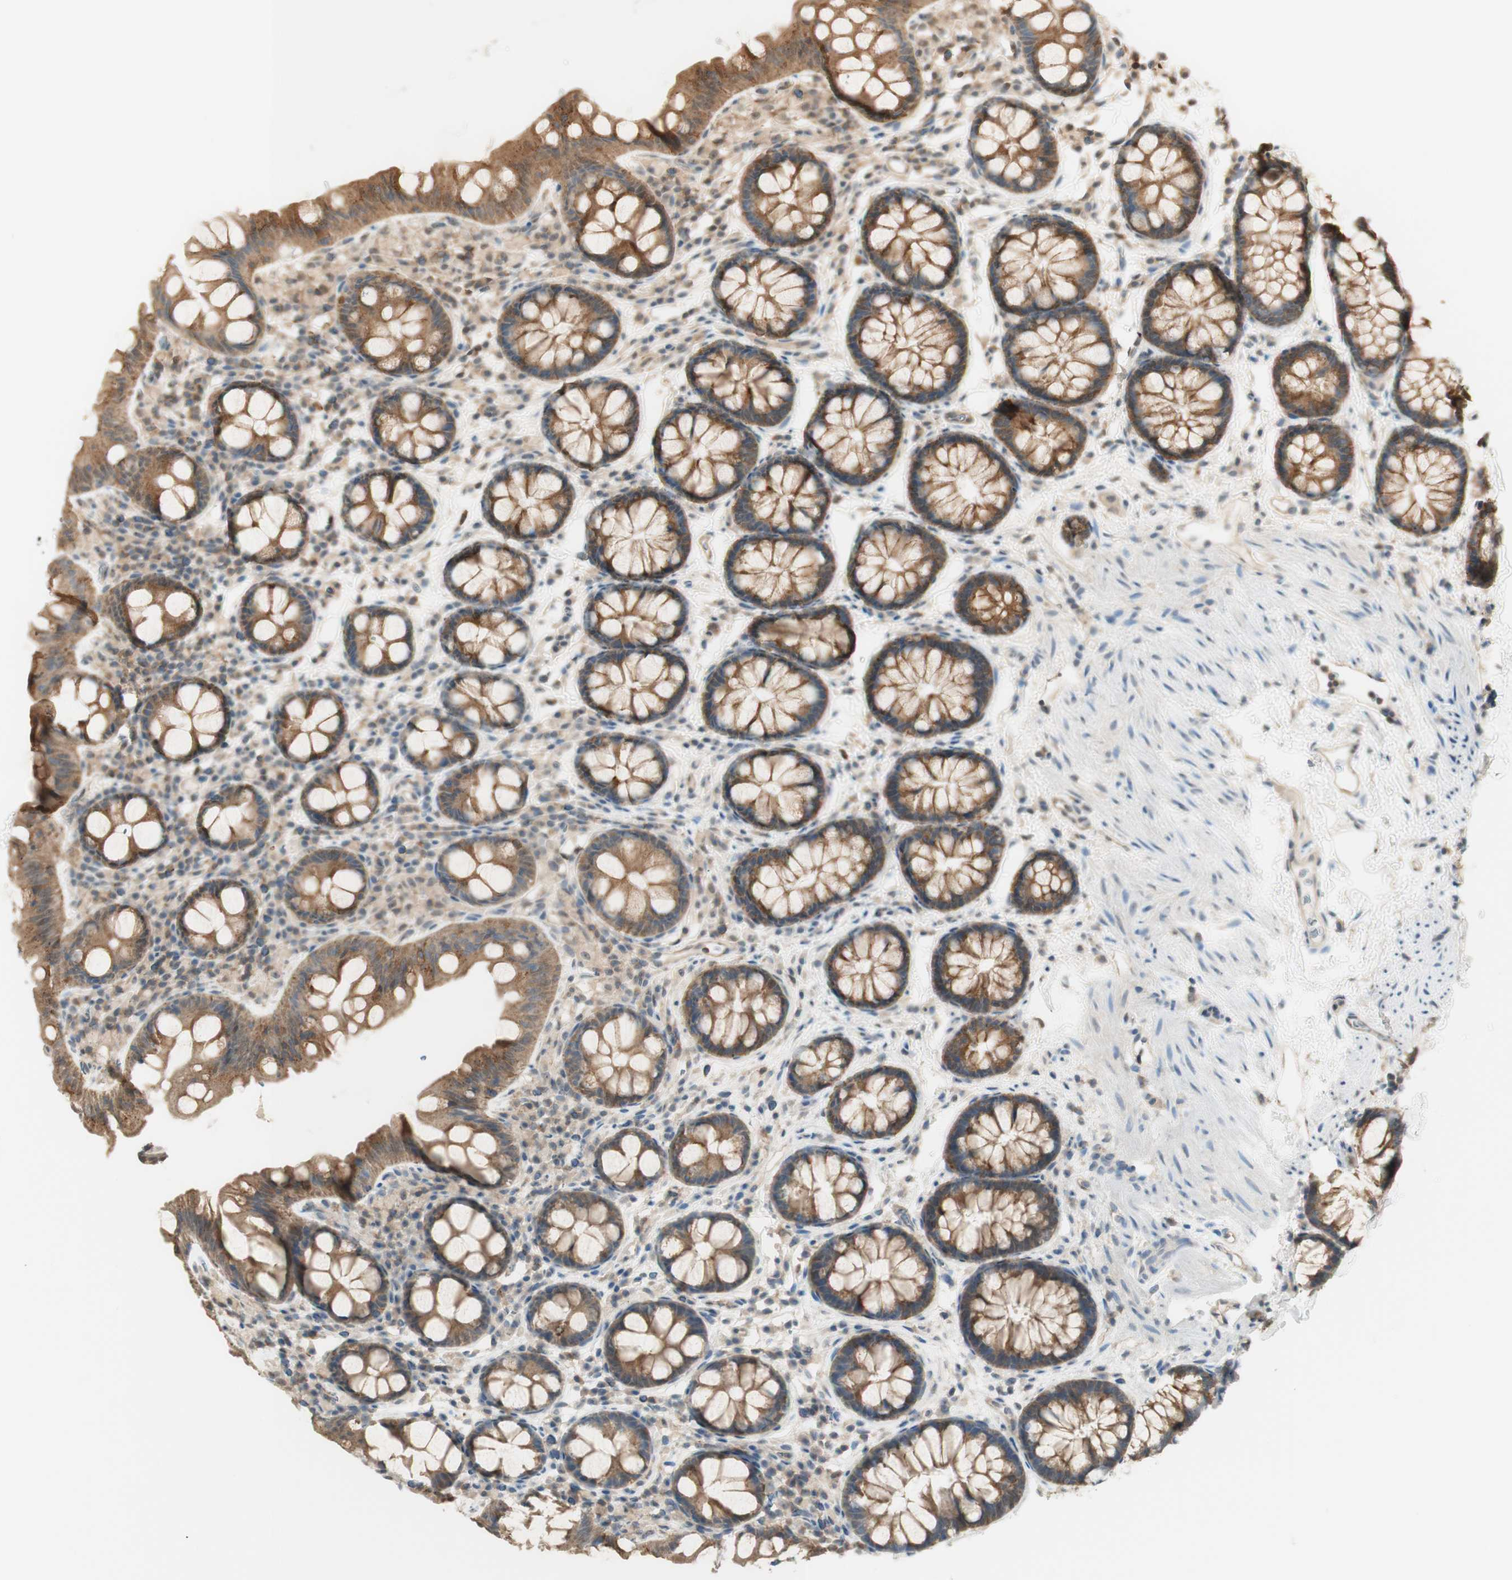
{"staining": {"intensity": "weak", "quantity": ">75%", "location": "cytoplasmic/membranous"}, "tissue": "colon", "cell_type": "Endothelial cells", "image_type": "normal", "snomed": [{"axis": "morphology", "description": "Normal tissue, NOS"}, {"axis": "topography", "description": "Colon"}], "caption": "DAB immunohistochemical staining of unremarkable colon demonstrates weak cytoplasmic/membranous protein positivity in about >75% of endothelial cells. The staining is performed using DAB brown chromogen to label protein expression. The nuclei are counter-stained blue using hematoxylin.", "gene": "SPINT2", "patient": {"sex": "female", "age": 80}}